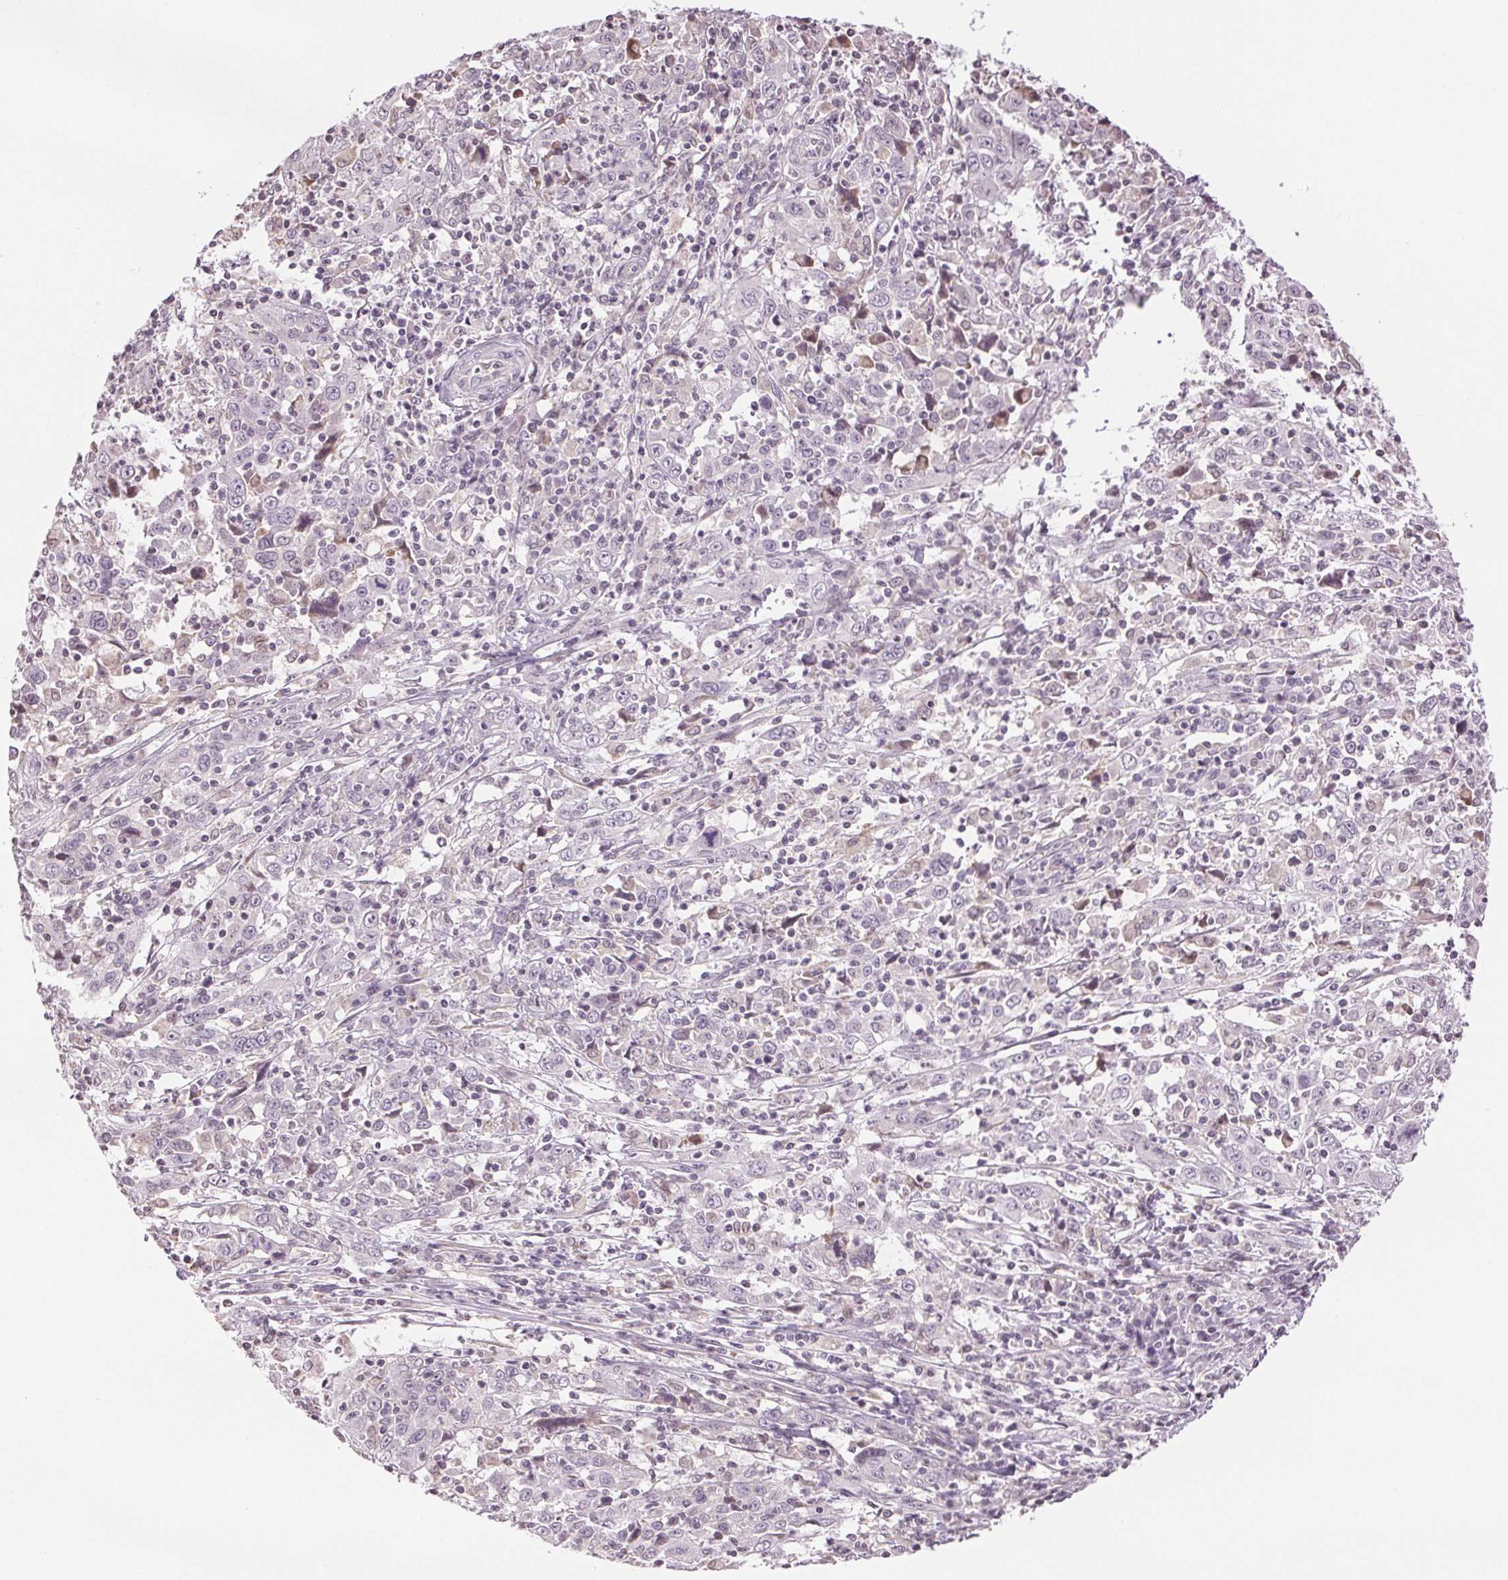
{"staining": {"intensity": "negative", "quantity": "none", "location": "none"}, "tissue": "cervical cancer", "cell_type": "Tumor cells", "image_type": "cancer", "snomed": [{"axis": "morphology", "description": "Squamous cell carcinoma, NOS"}, {"axis": "topography", "description": "Cervix"}], "caption": "The micrograph exhibits no significant expression in tumor cells of cervical cancer (squamous cell carcinoma).", "gene": "TNNT3", "patient": {"sex": "female", "age": 46}}